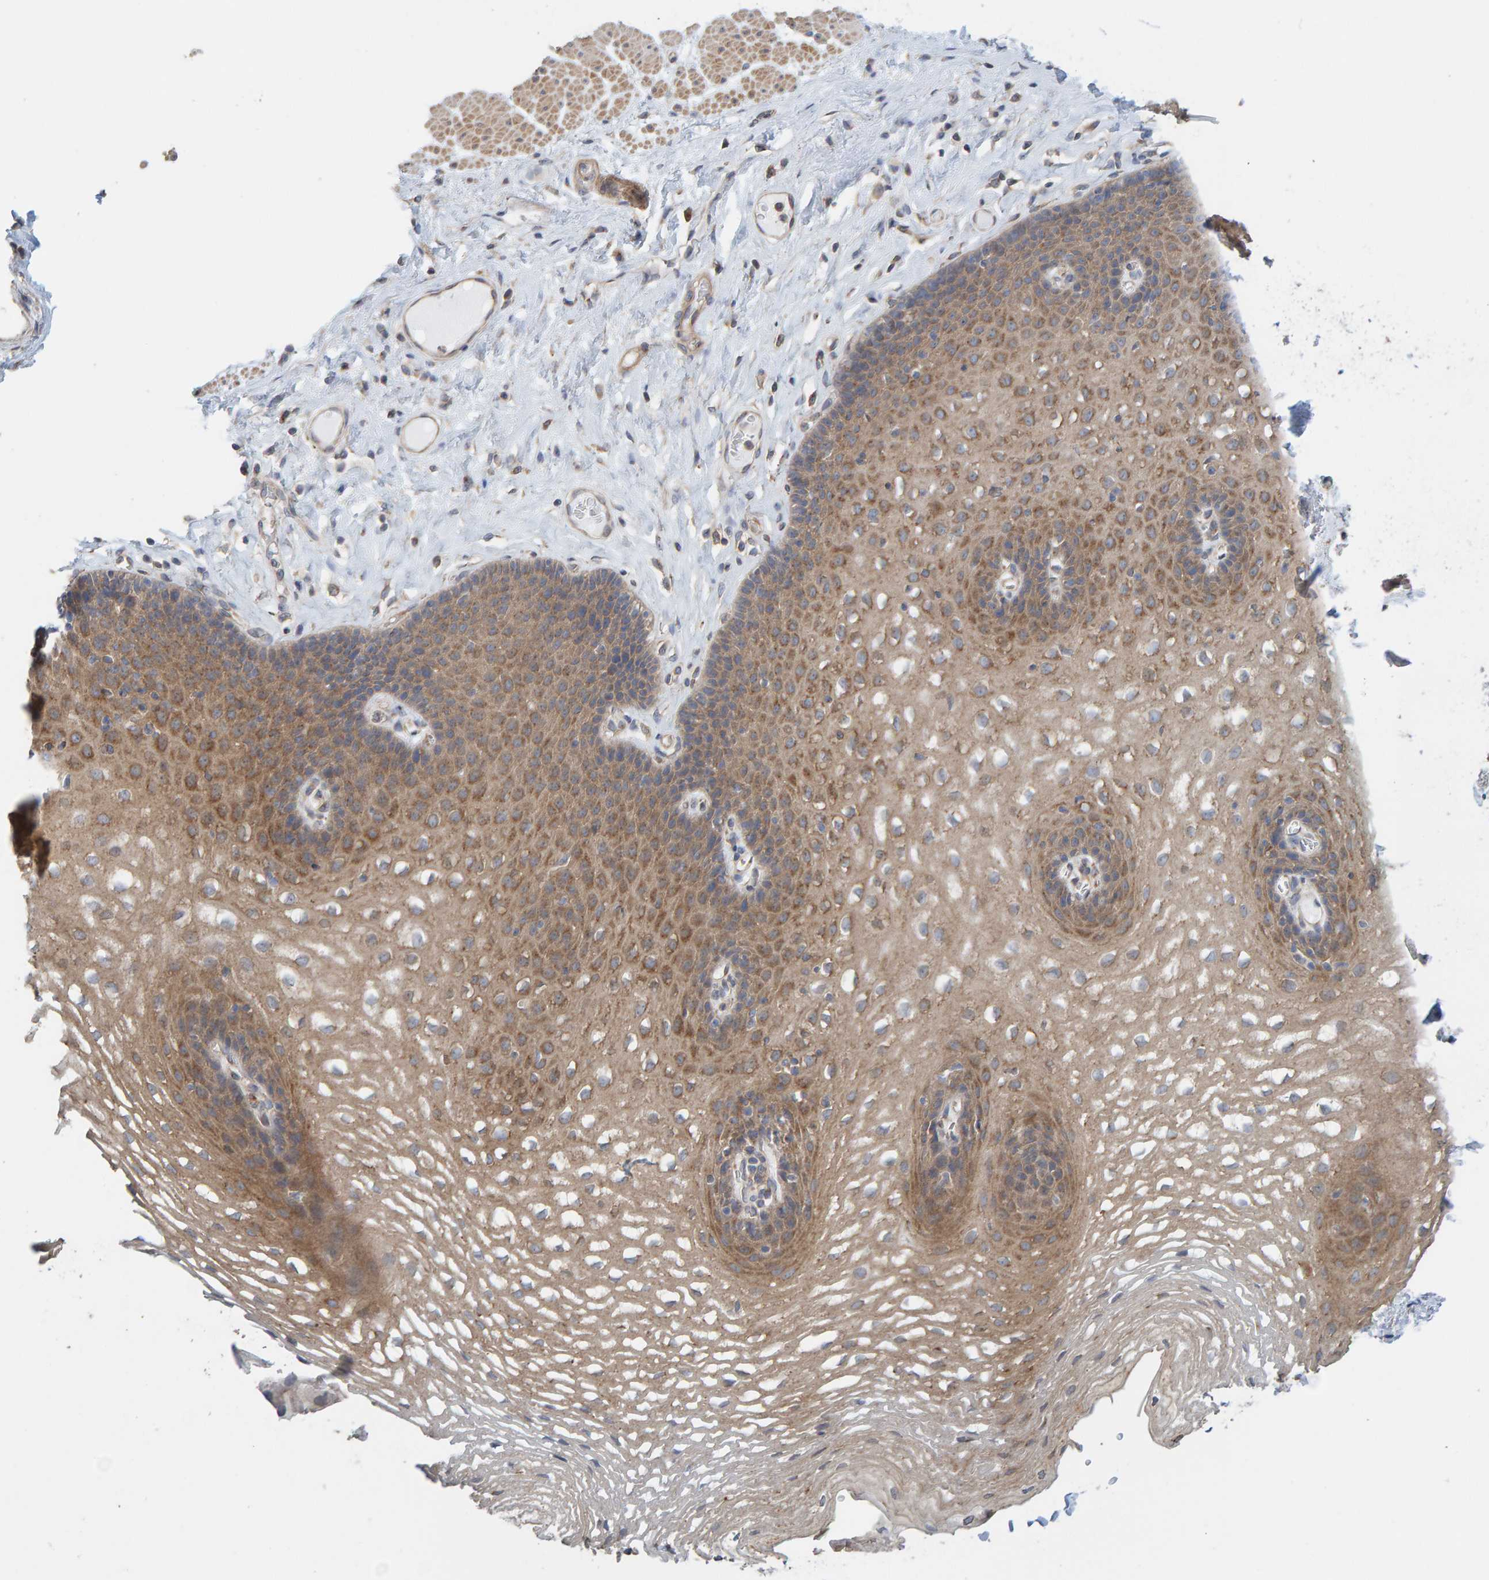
{"staining": {"intensity": "moderate", "quantity": ">75%", "location": "cytoplasmic/membranous"}, "tissue": "esophagus", "cell_type": "Squamous epithelial cells", "image_type": "normal", "snomed": [{"axis": "morphology", "description": "Normal tissue, NOS"}, {"axis": "topography", "description": "Esophagus"}], "caption": "IHC histopathology image of unremarkable esophagus stained for a protein (brown), which displays medium levels of moderate cytoplasmic/membranous positivity in approximately >75% of squamous epithelial cells.", "gene": "UBAP1", "patient": {"sex": "female", "age": 66}}